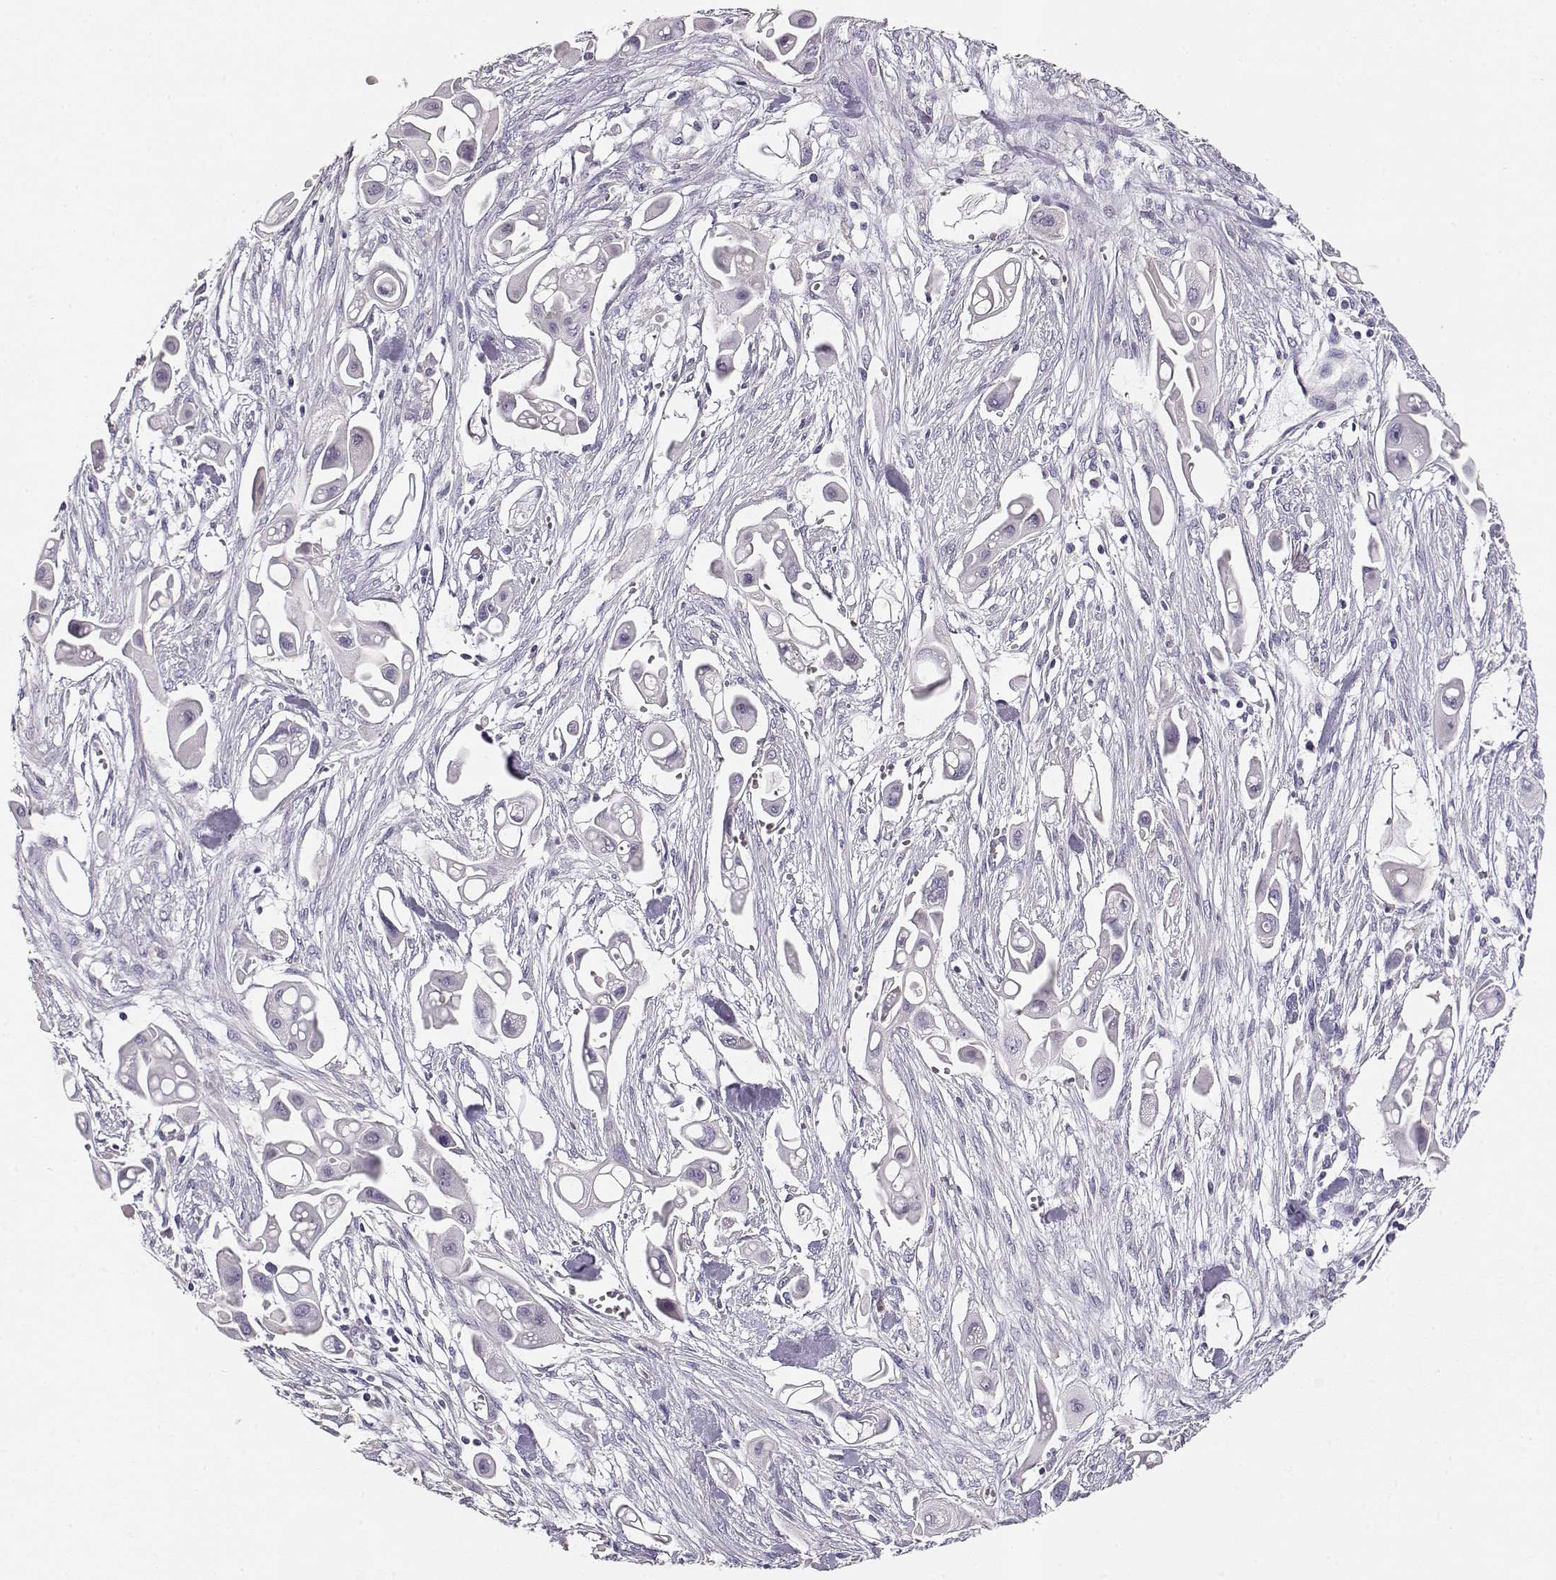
{"staining": {"intensity": "negative", "quantity": "none", "location": "none"}, "tissue": "pancreatic cancer", "cell_type": "Tumor cells", "image_type": "cancer", "snomed": [{"axis": "morphology", "description": "Adenocarcinoma, NOS"}, {"axis": "topography", "description": "Pancreas"}], "caption": "Image shows no significant protein positivity in tumor cells of adenocarcinoma (pancreatic).", "gene": "GLIPR1L2", "patient": {"sex": "male", "age": 50}}